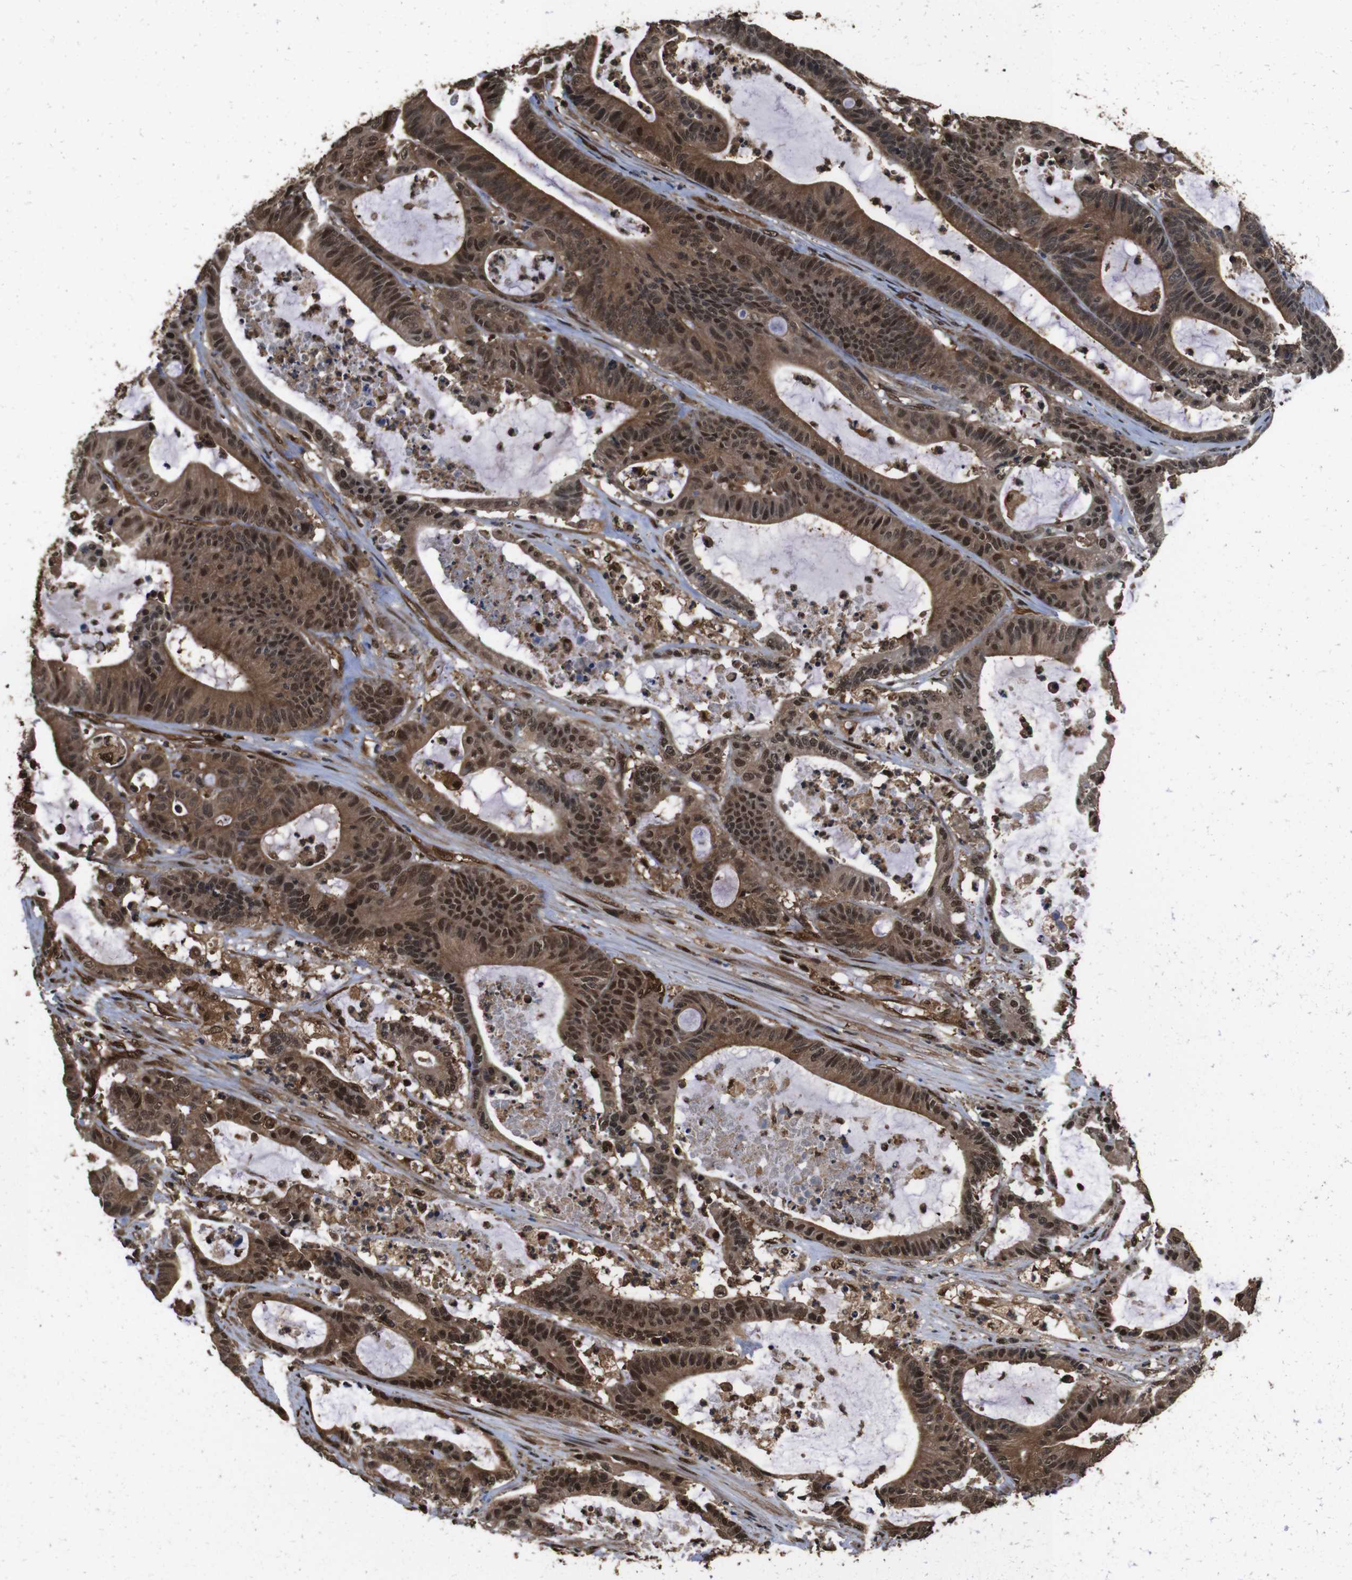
{"staining": {"intensity": "moderate", "quantity": ">75%", "location": "cytoplasmic/membranous,nuclear"}, "tissue": "colorectal cancer", "cell_type": "Tumor cells", "image_type": "cancer", "snomed": [{"axis": "morphology", "description": "Adenocarcinoma, NOS"}, {"axis": "topography", "description": "Colon"}], "caption": "Immunohistochemical staining of human colorectal cancer shows medium levels of moderate cytoplasmic/membranous and nuclear protein expression in about >75% of tumor cells.", "gene": "VCP", "patient": {"sex": "female", "age": 84}}